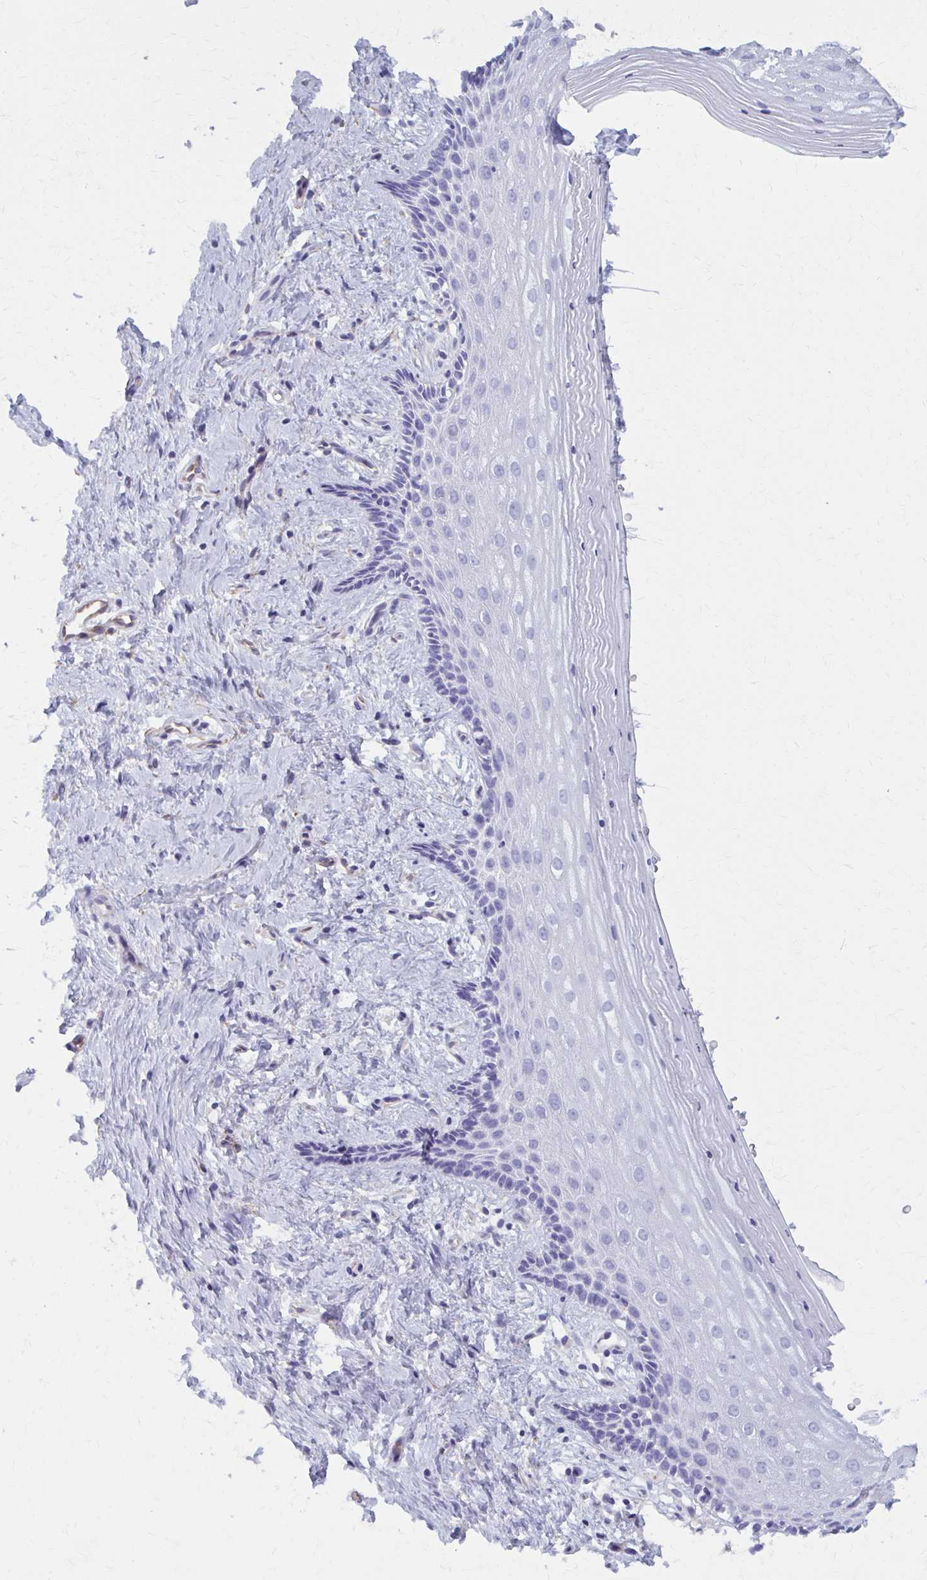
{"staining": {"intensity": "negative", "quantity": "none", "location": "none"}, "tissue": "vagina", "cell_type": "Squamous epithelial cells", "image_type": "normal", "snomed": [{"axis": "morphology", "description": "Normal tissue, NOS"}, {"axis": "topography", "description": "Vagina"}], "caption": "IHC image of unremarkable vagina stained for a protein (brown), which demonstrates no positivity in squamous epithelial cells. Nuclei are stained in blue.", "gene": "GFAP", "patient": {"sex": "female", "age": 42}}